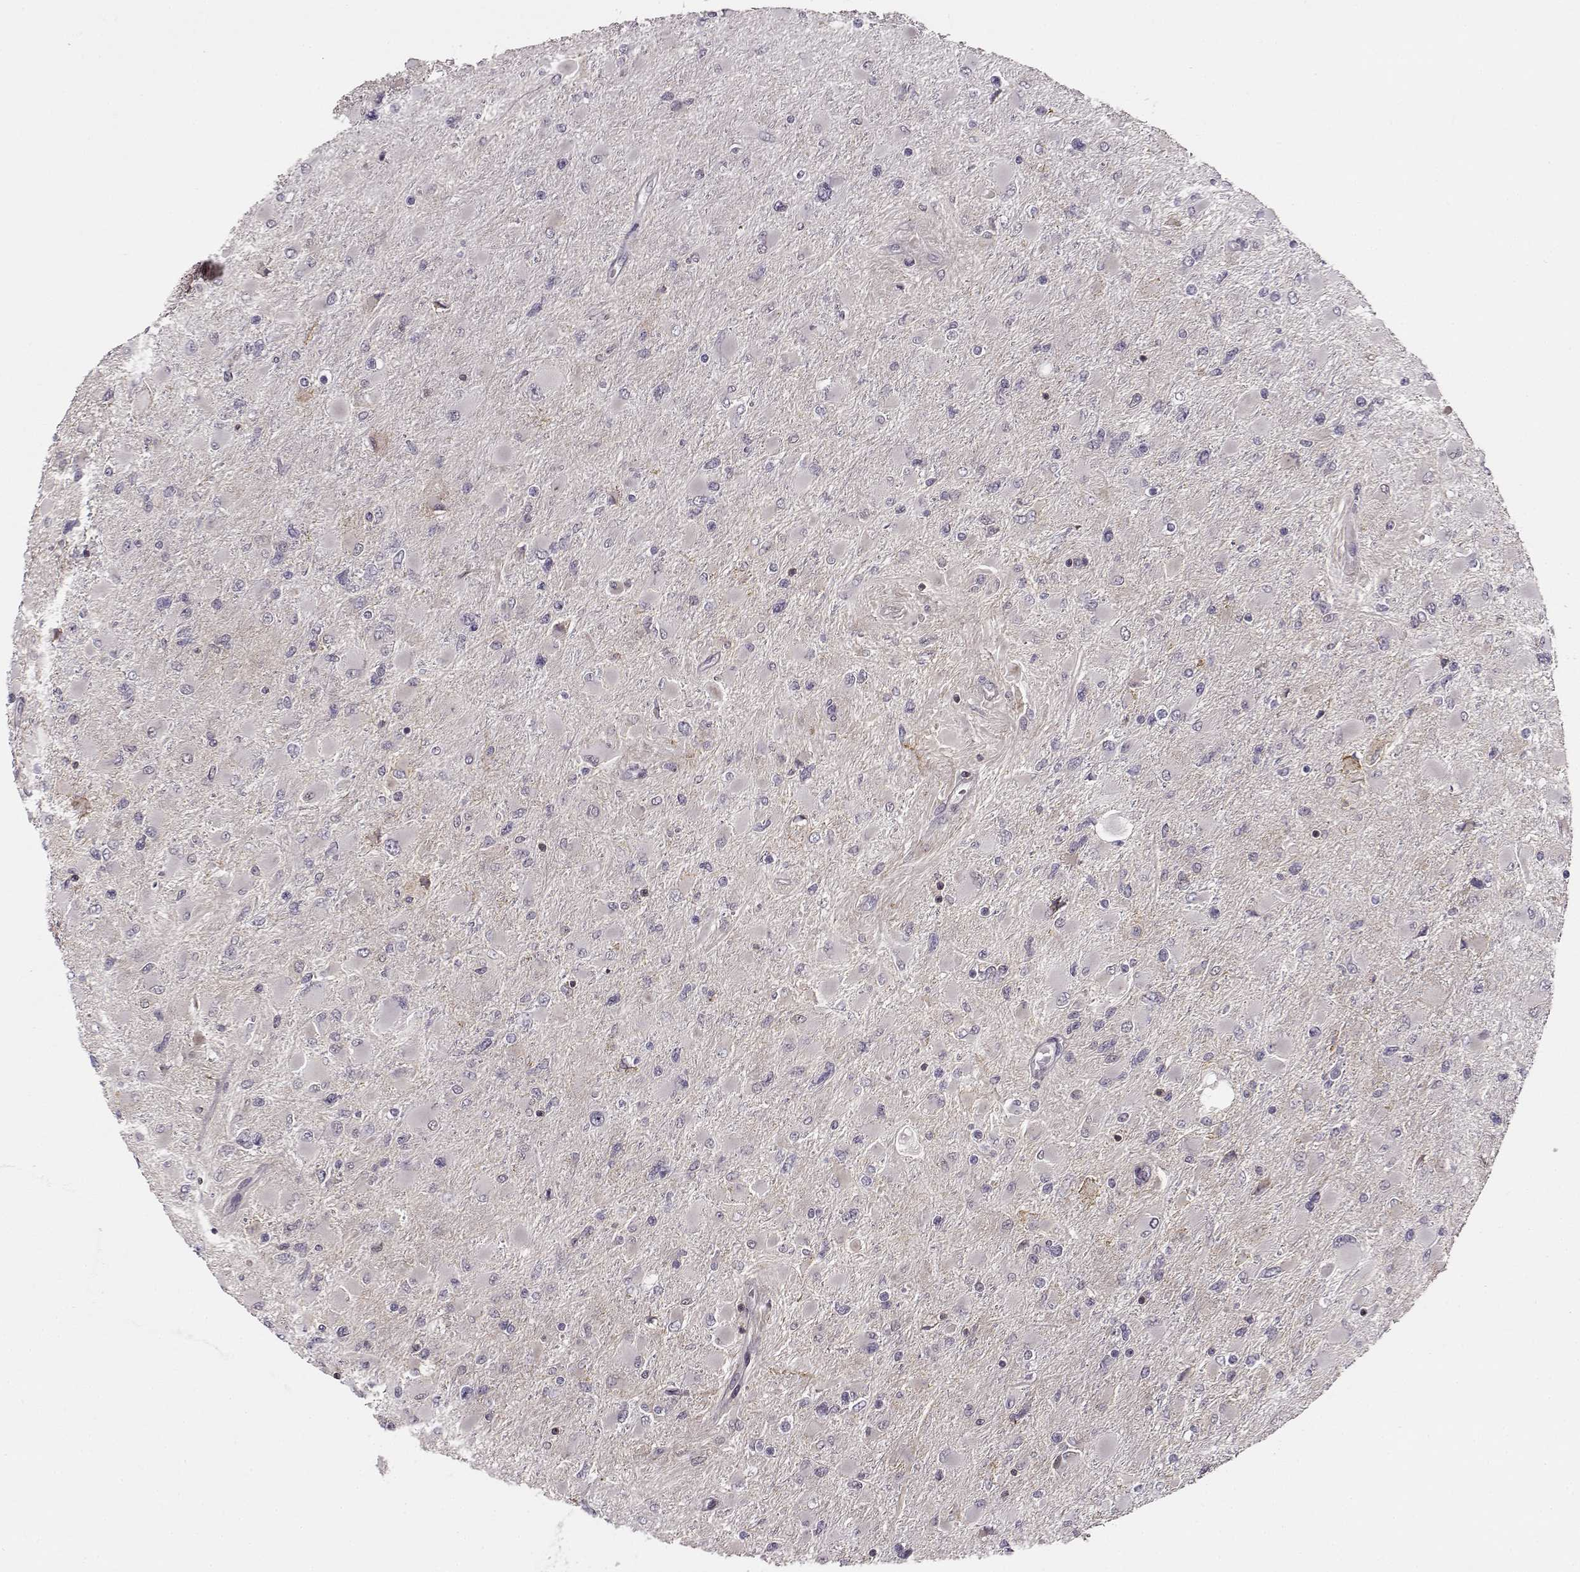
{"staining": {"intensity": "negative", "quantity": "none", "location": "none"}, "tissue": "glioma", "cell_type": "Tumor cells", "image_type": "cancer", "snomed": [{"axis": "morphology", "description": "Glioma, malignant, High grade"}, {"axis": "topography", "description": "Cerebral cortex"}], "caption": "An immunohistochemistry (IHC) image of high-grade glioma (malignant) is shown. There is no staining in tumor cells of high-grade glioma (malignant).", "gene": "MFSD1", "patient": {"sex": "female", "age": 36}}